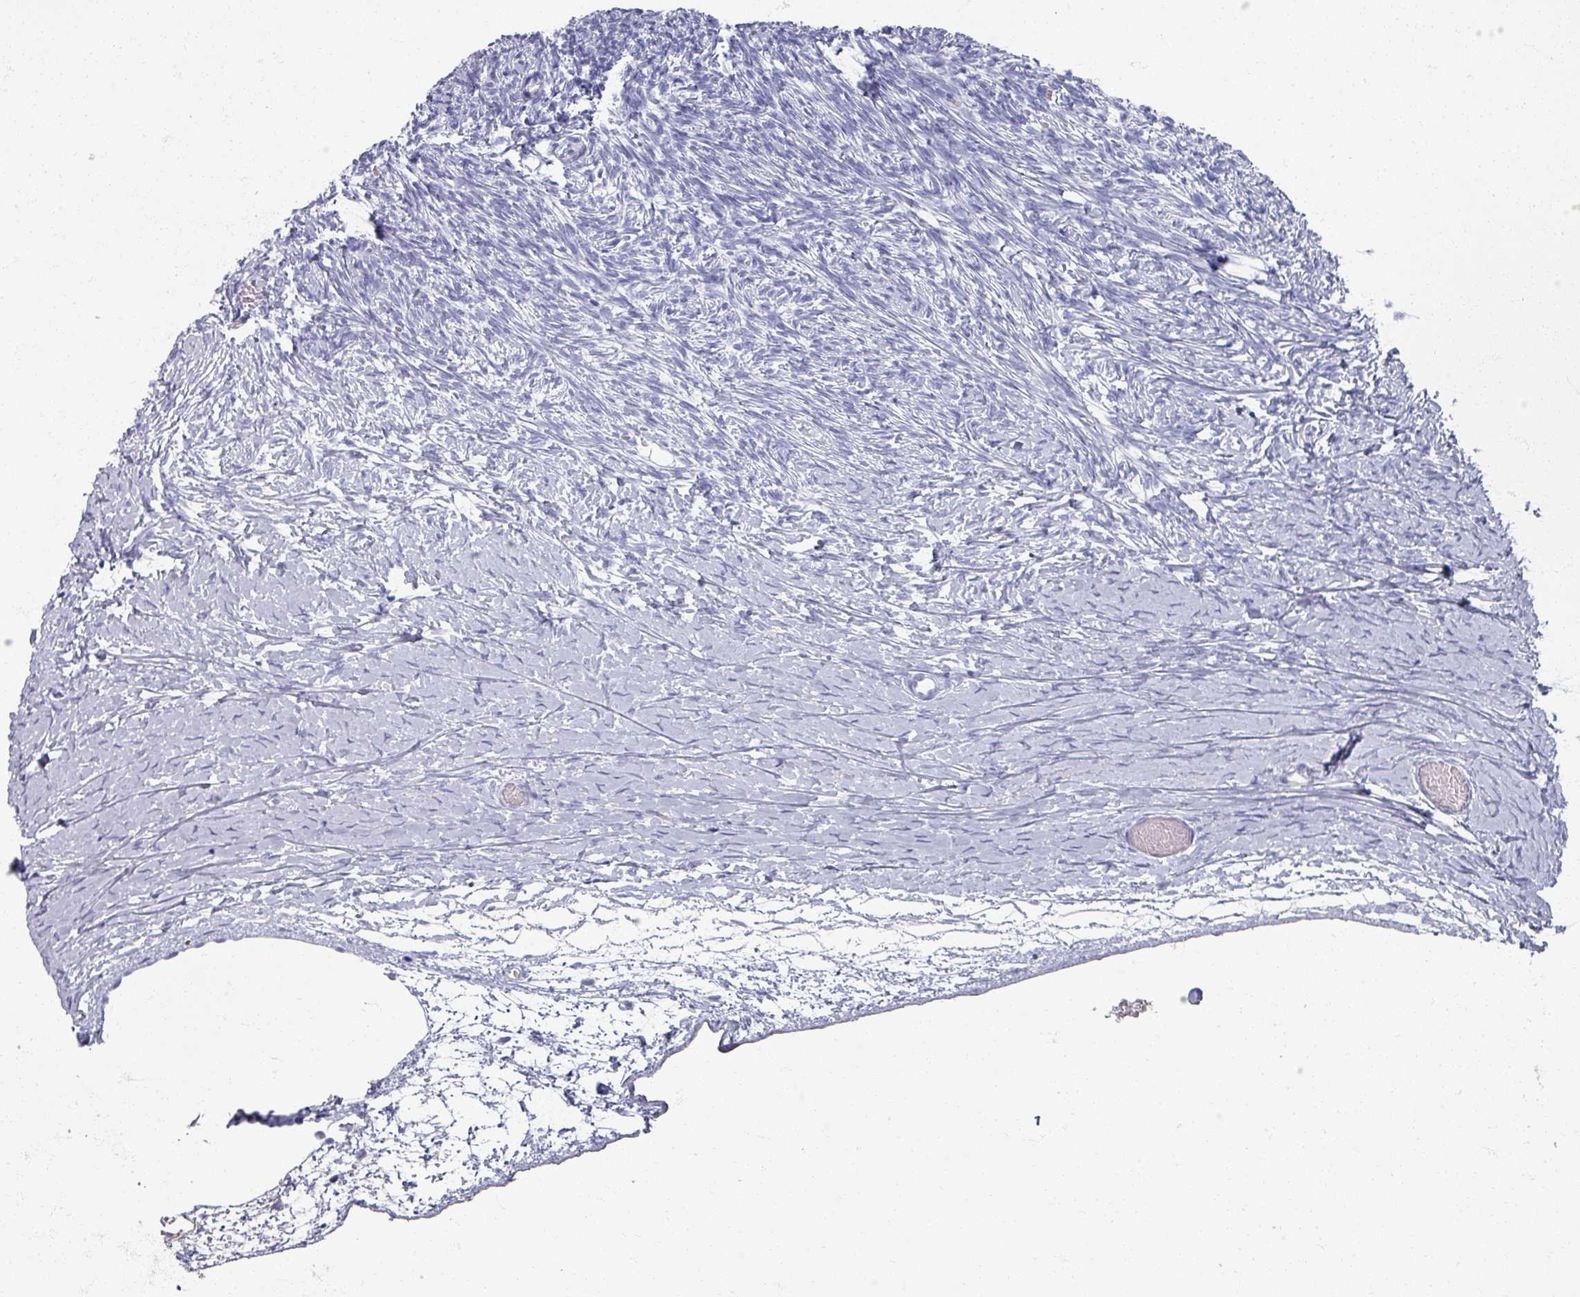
{"staining": {"intensity": "negative", "quantity": "none", "location": "none"}, "tissue": "ovary", "cell_type": "Follicle cells", "image_type": "normal", "snomed": [{"axis": "morphology", "description": "Normal tissue, NOS"}, {"axis": "topography", "description": "Ovary"}], "caption": "This image is of unremarkable ovary stained with immunohistochemistry to label a protein in brown with the nuclei are counter-stained blue. There is no staining in follicle cells. The staining was performed using DAB (3,3'-diaminobenzidine) to visualize the protein expression in brown, while the nuclei were stained in blue with hematoxylin (Magnification: 20x).", "gene": "OMG", "patient": {"sex": "female", "age": 39}}